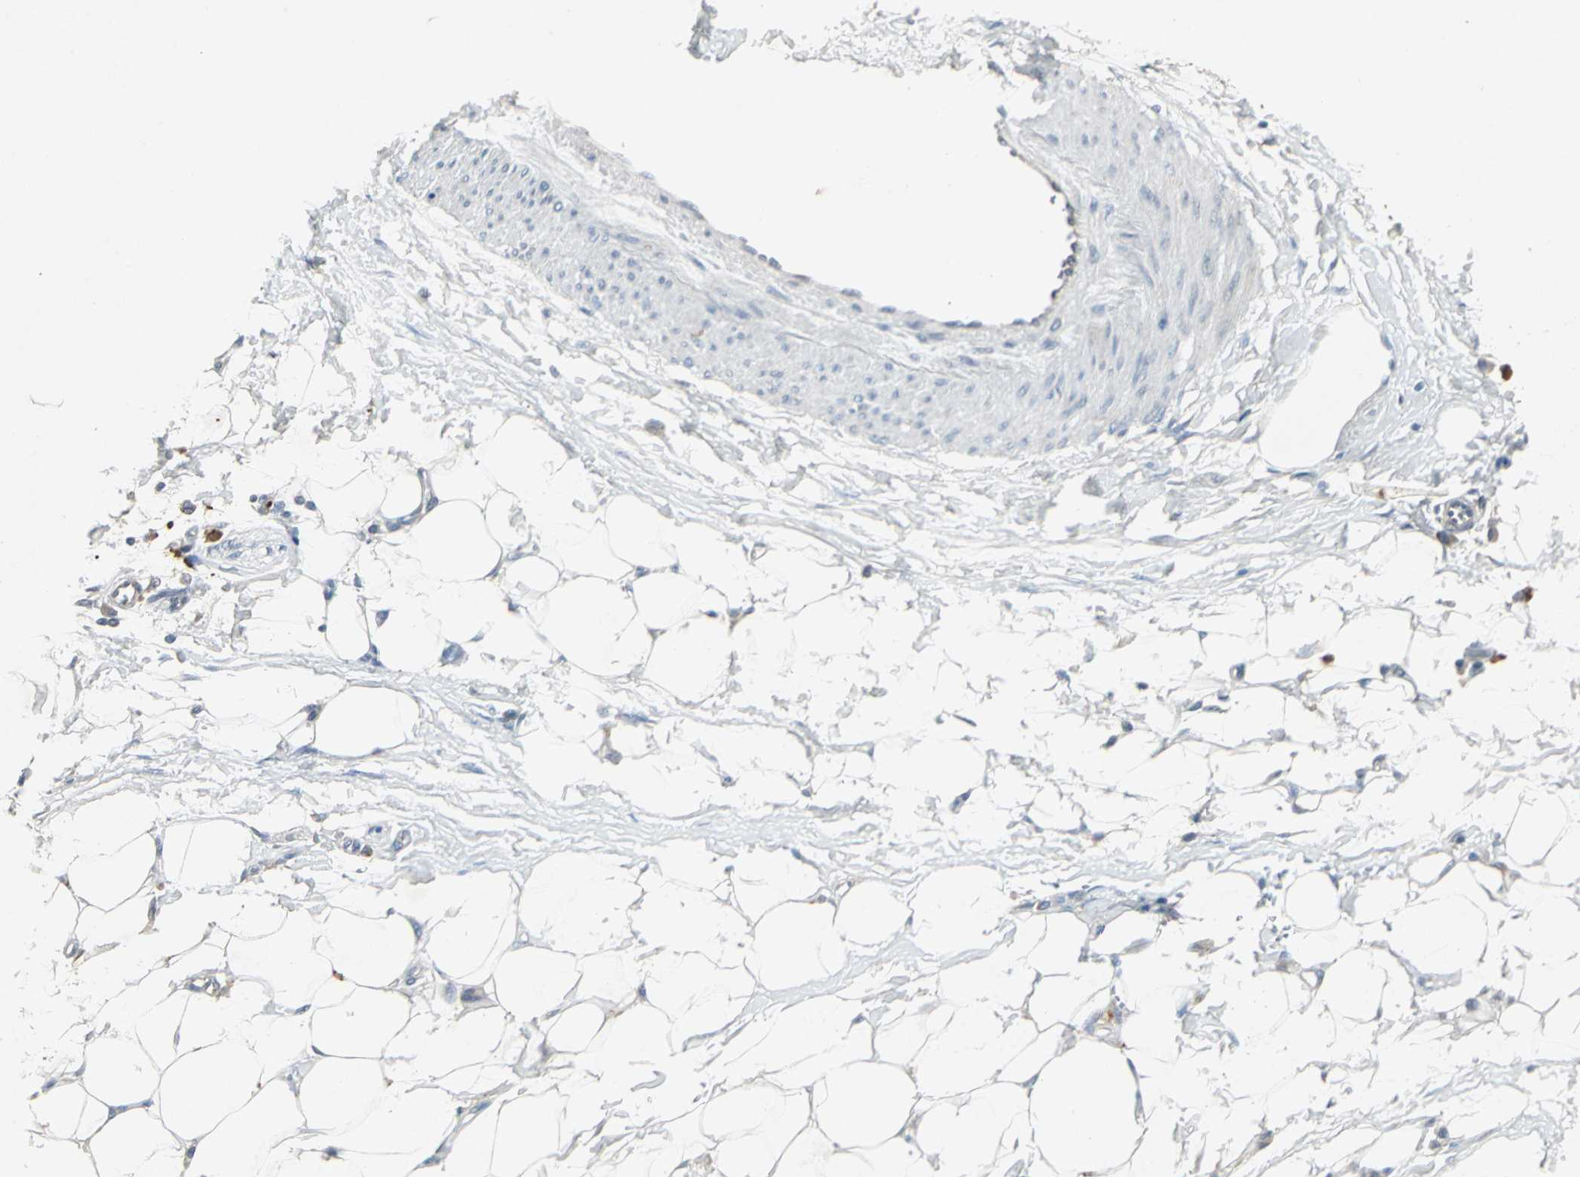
{"staining": {"intensity": "negative", "quantity": "none", "location": "none"}, "tissue": "adipose tissue", "cell_type": "Adipocytes", "image_type": "normal", "snomed": [{"axis": "morphology", "description": "Normal tissue, NOS"}, {"axis": "morphology", "description": "Urothelial carcinoma, High grade"}, {"axis": "topography", "description": "Vascular tissue"}, {"axis": "topography", "description": "Urinary bladder"}], "caption": "IHC micrograph of normal adipose tissue: adipose tissue stained with DAB (3,3'-diaminobenzidine) reveals no significant protein positivity in adipocytes. Brightfield microscopy of IHC stained with DAB (3,3'-diaminobenzidine) (brown) and hematoxylin (blue), captured at high magnification.", "gene": "SLC2A13", "patient": {"sex": "female", "age": 56}}